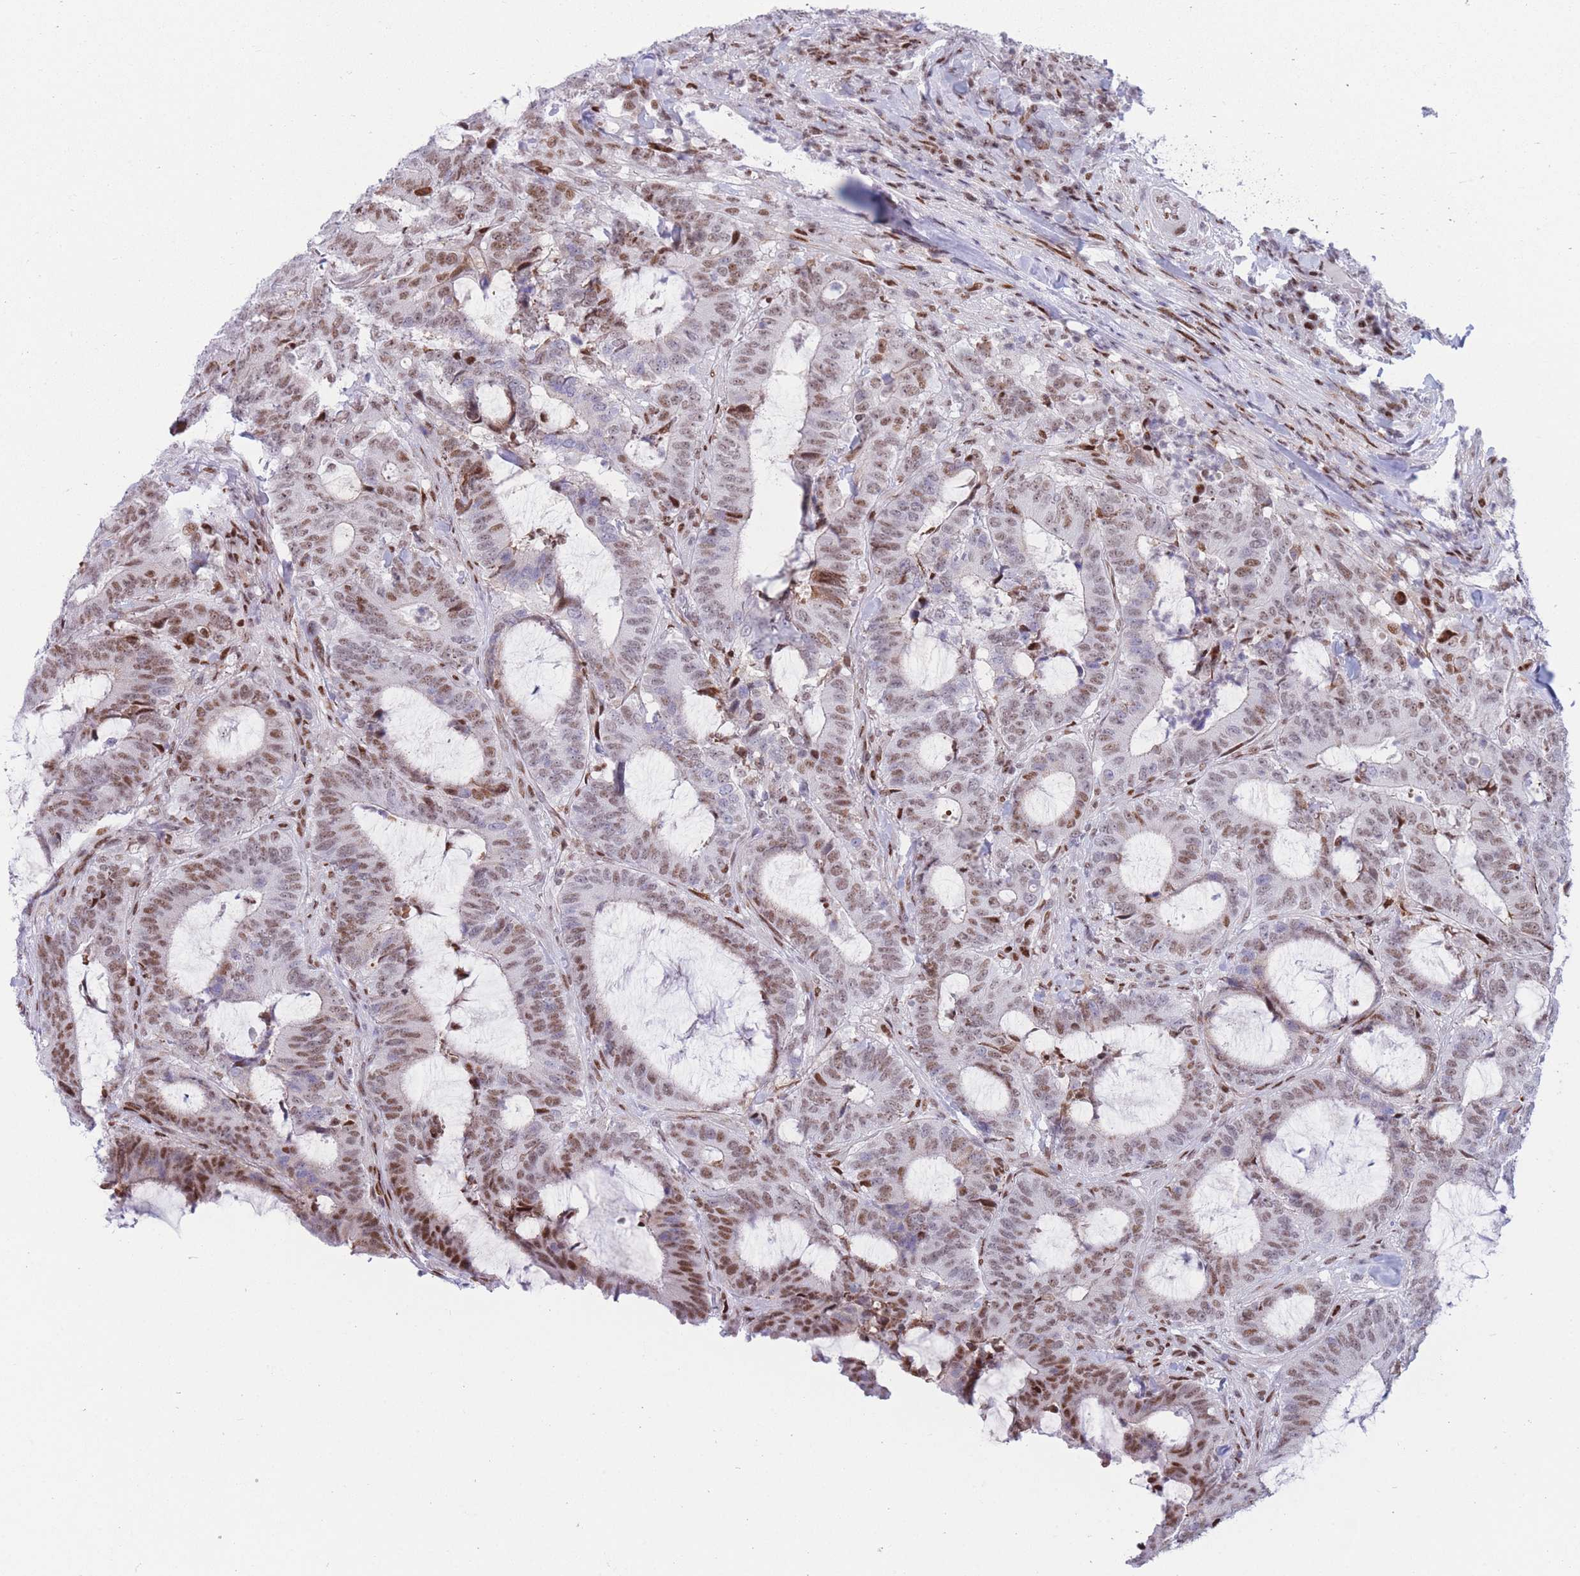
{"staining": {"intensity": "moderate", "quantity": ">75%", "location": "nuclear"}, "tissue": "colorectal cancer", "cell_type": "Tumor cells", "image_type": "cancer", "snomed": [{"axis": "morphology", "description": "Adenocarcinoma, NOS"}, {"axis": "topography", "description": "Colon"}], "caption": "About >75% of tumor cells in human colorectal cancer exhibit moderate nuclear protein positivity as visualized by brown immunohistochemical staining.", "gene": "DNAJC3", "patient": {"sex": "female", "age": 43}}